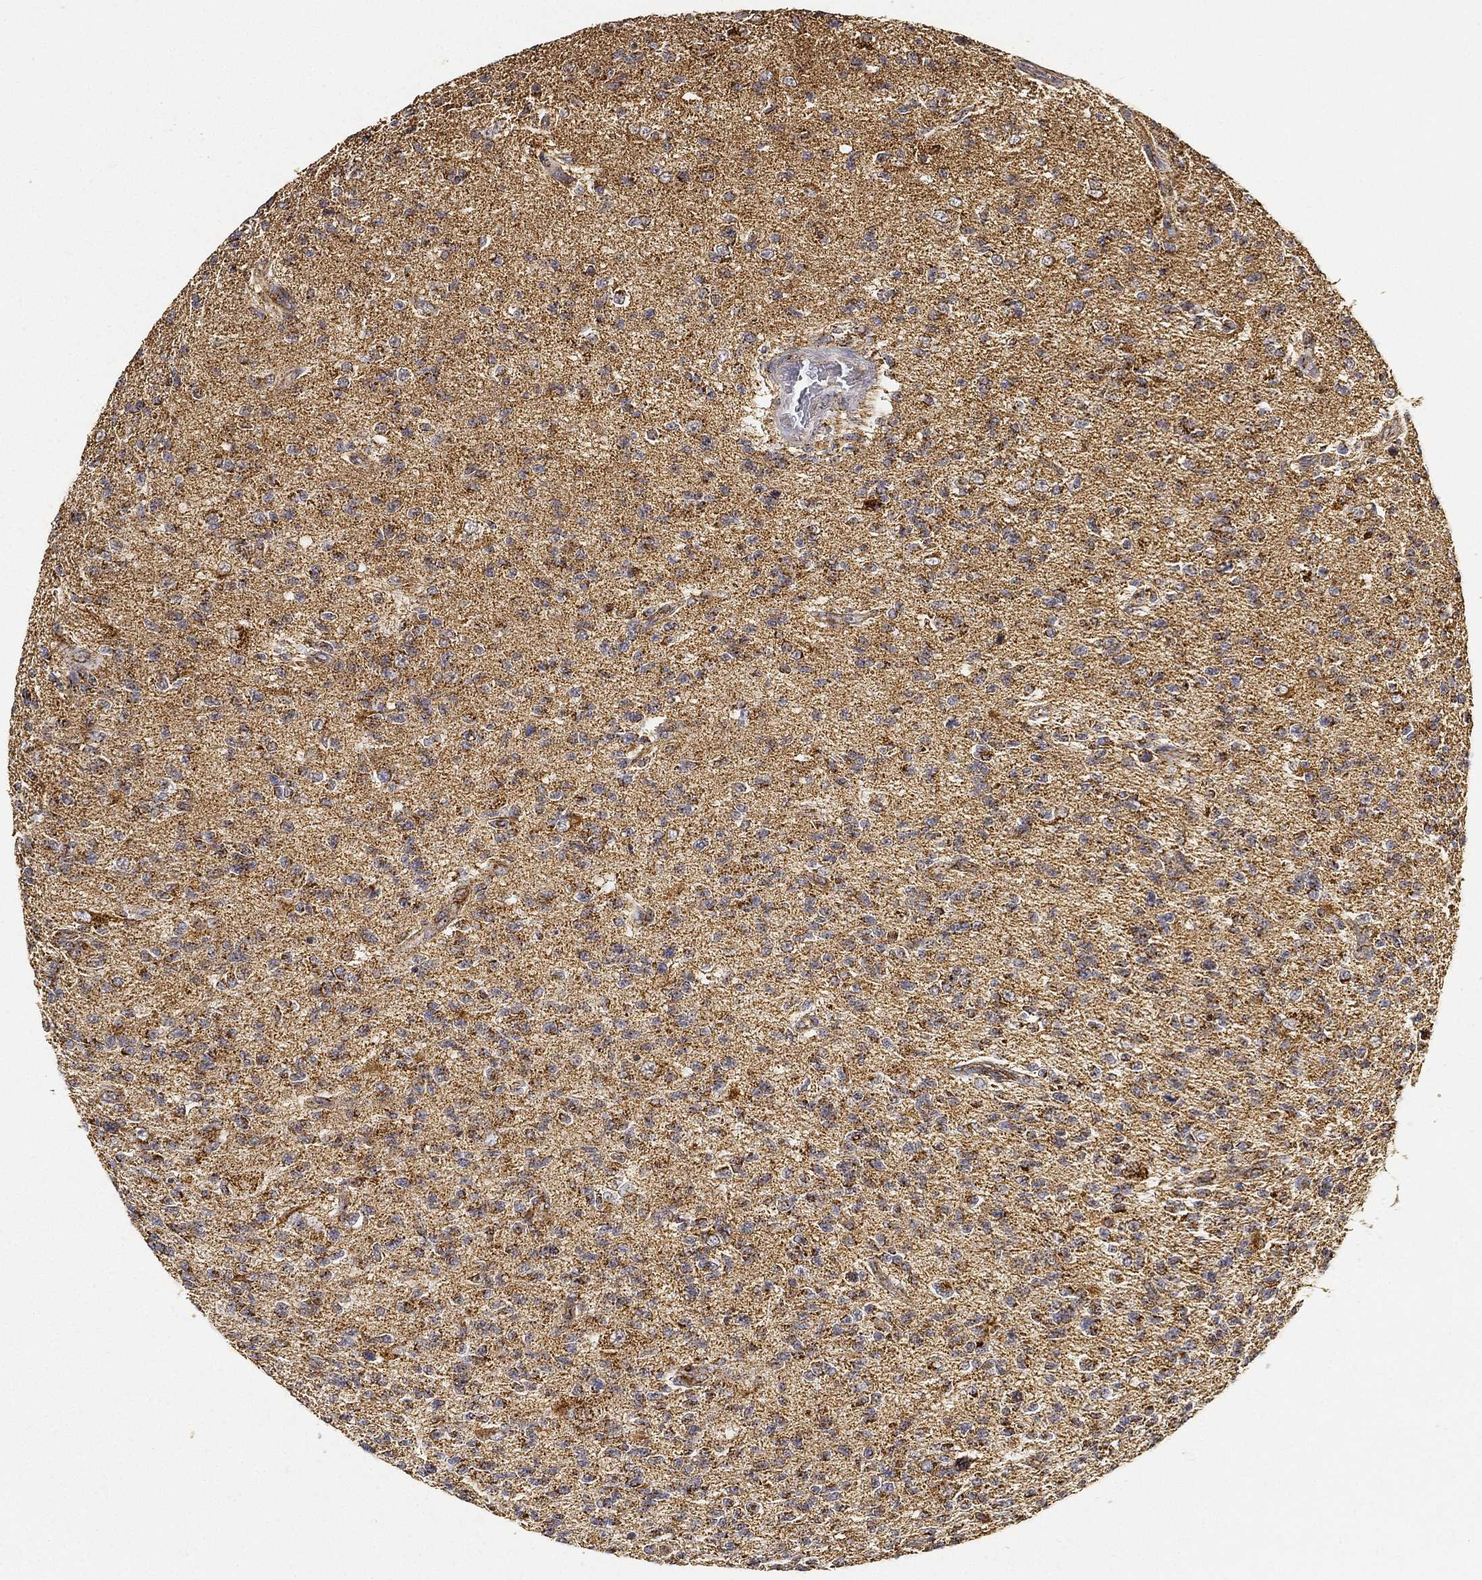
{"staining": {"intensity": "moderate", "quantity": "25%-75%", "location": "cytoplasmic/membranous"}, "tissue": "glioma", "cell_type": "Tumor cells", "image_type": "cancer", "snomed": [{"axis": "morphology", "description": "Glioma, malignant, High grade"}, {"axis": "topography", "description": "Brain"}], "caption": "Glioma stained with a brown dye shows moderate cytoplasmic/membranous positive staining in approximately 25%-75% of tumor cells.", "gene": "NDUFAB1", "patient": {"sex": "male", "age": 56}}